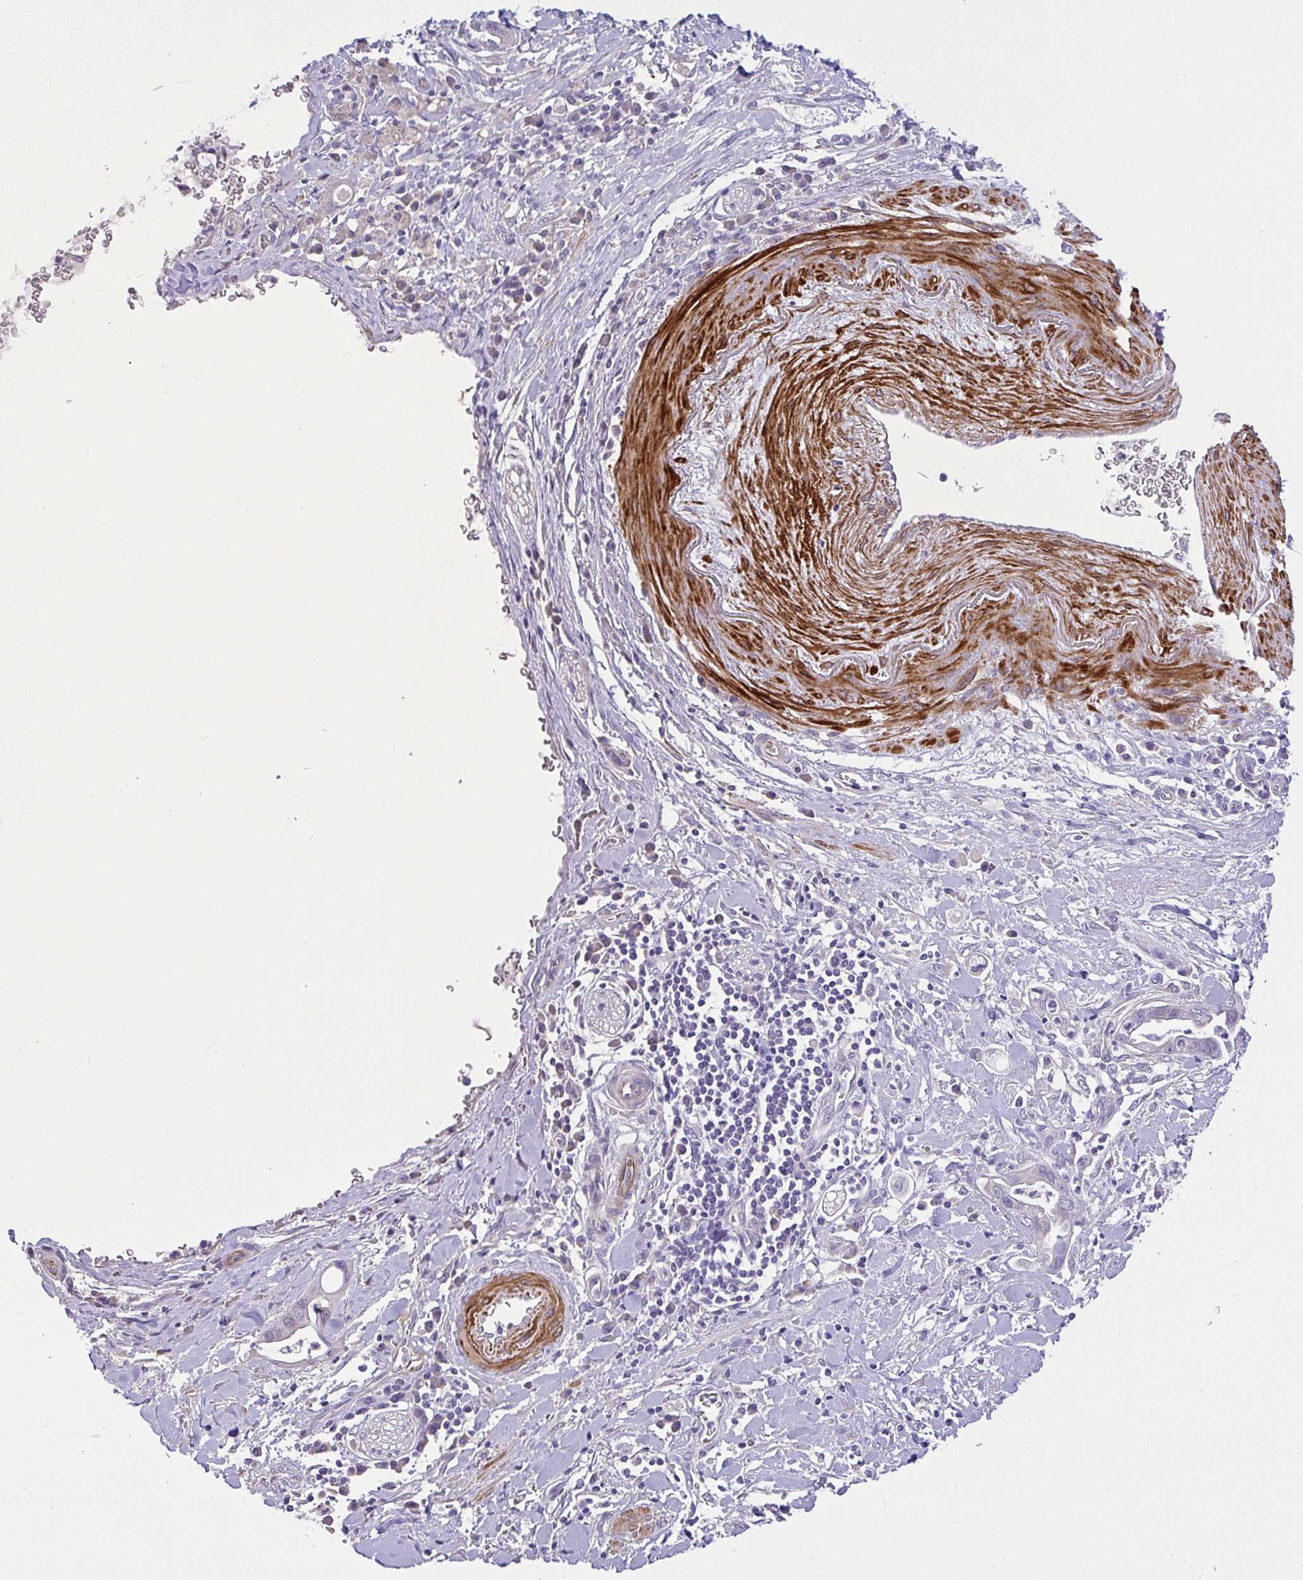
{"staining": {"intensity": "negative", "quantity": "none", "location": "none"}, "tissue": "pancreatic cancer", "cell_type": "Tumor cells", "image_type": "cancer", "snomed": [{"axis": "morphology", "description": "Adenocarcinoma, NOS"}, {"axis": "topography", "description": "Pancreas"}], "caption": "This is an immunohistochemistry photomicrograph of adenocarcinoma (pancreatic). There is no staining in tumor cells.", "gene": "MOCS1", "patient": {"sex": "male", "age": 75}}